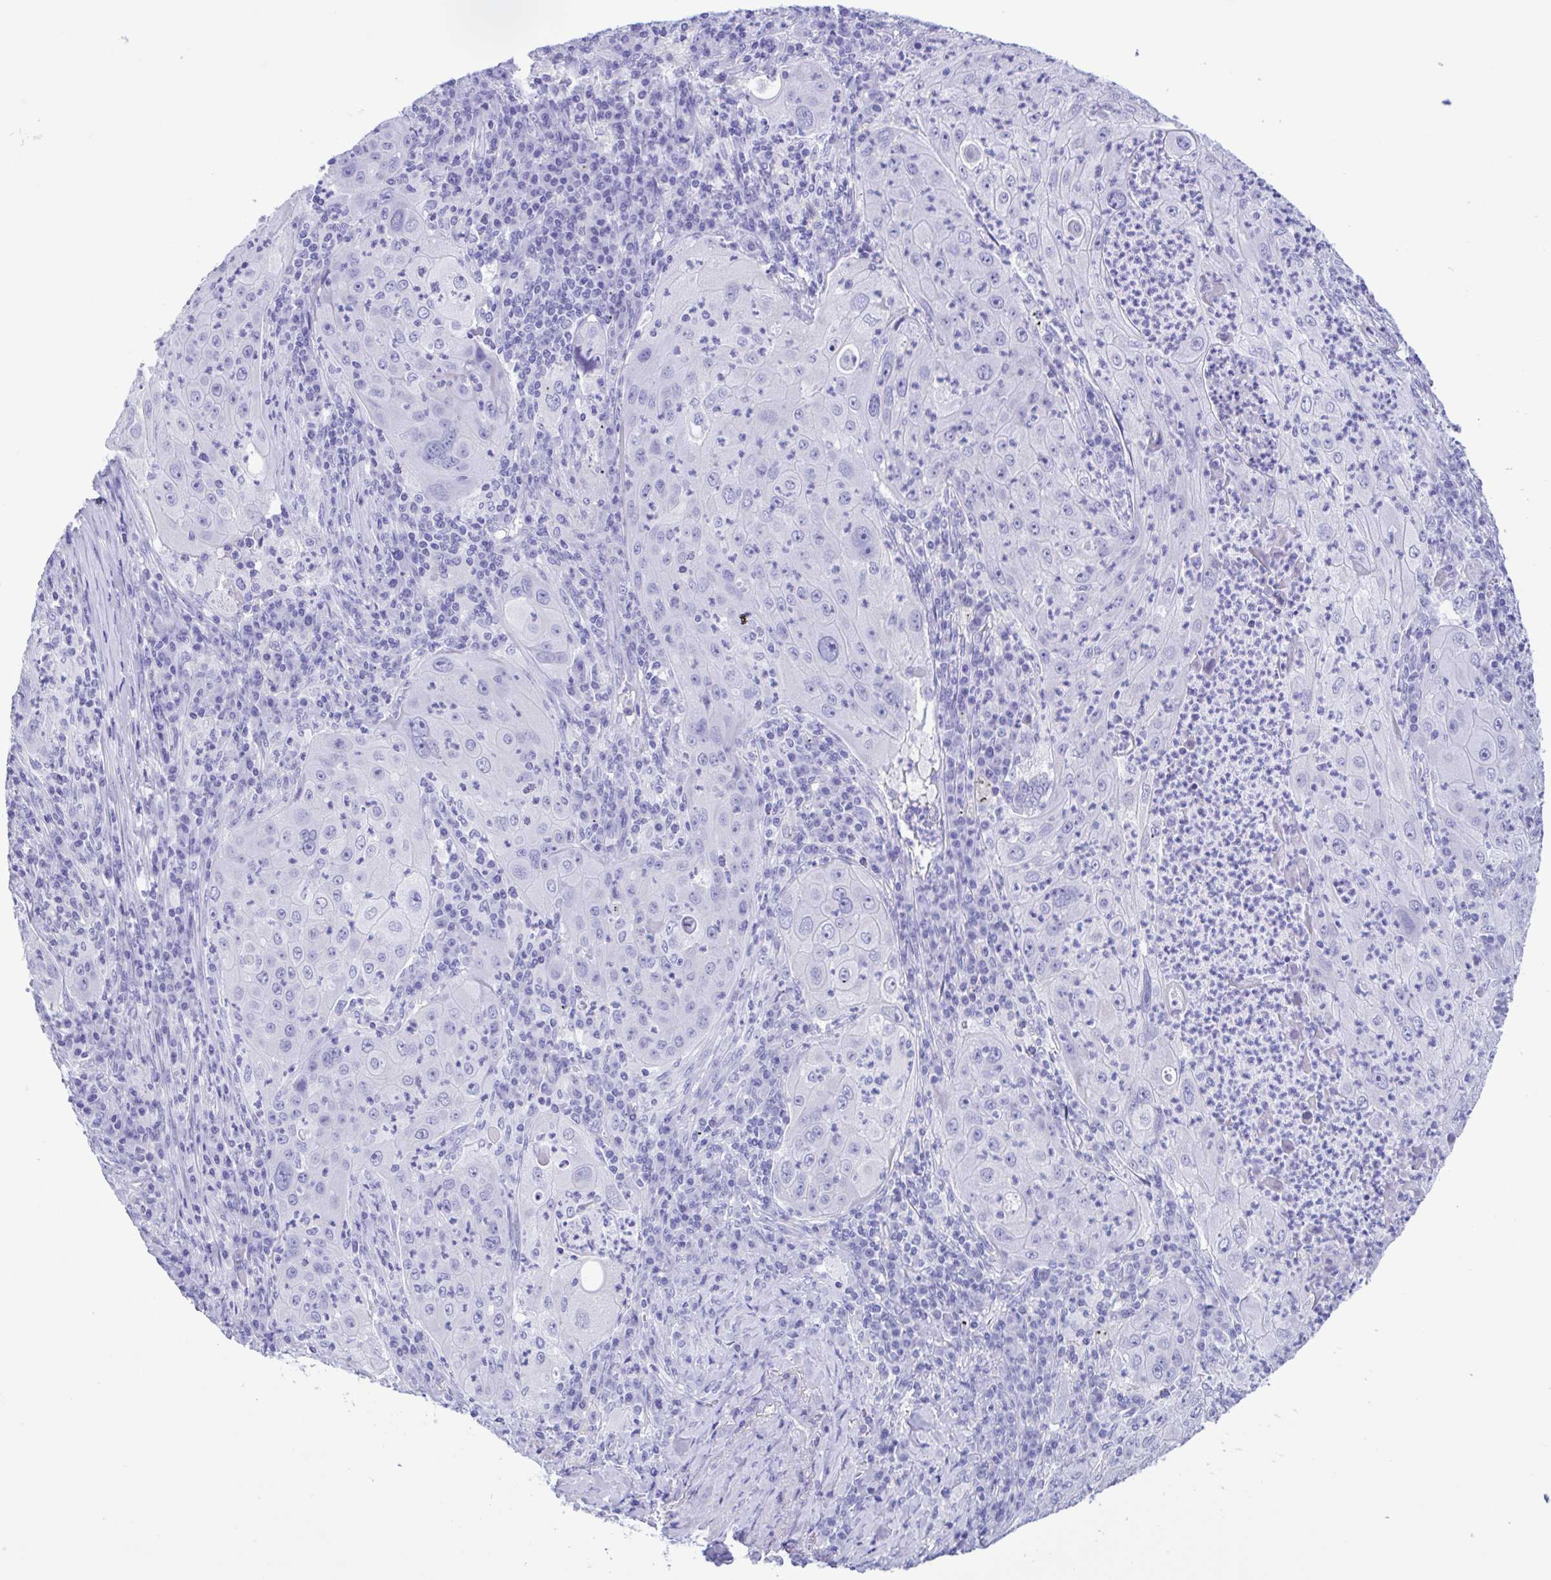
{"staining": {"intensity": "negative", "quantity": "none", "location": "none"}, "tissue": "lung cancer", "cell_type": "Tumor cells", "image_type": "cancer", "snomed": [{"axis": "morphology", "description": "Squamous cell carcinoma, NOS"}, {"axis": "topography", "description": "Lung"}], "caption": "Lung squamous cell carcinoma was stained to show a protein in brown. There is no significant positivity in tumor cells.", "gene": "TSPY2", "patient": {"sex": "female", "age": 59}}